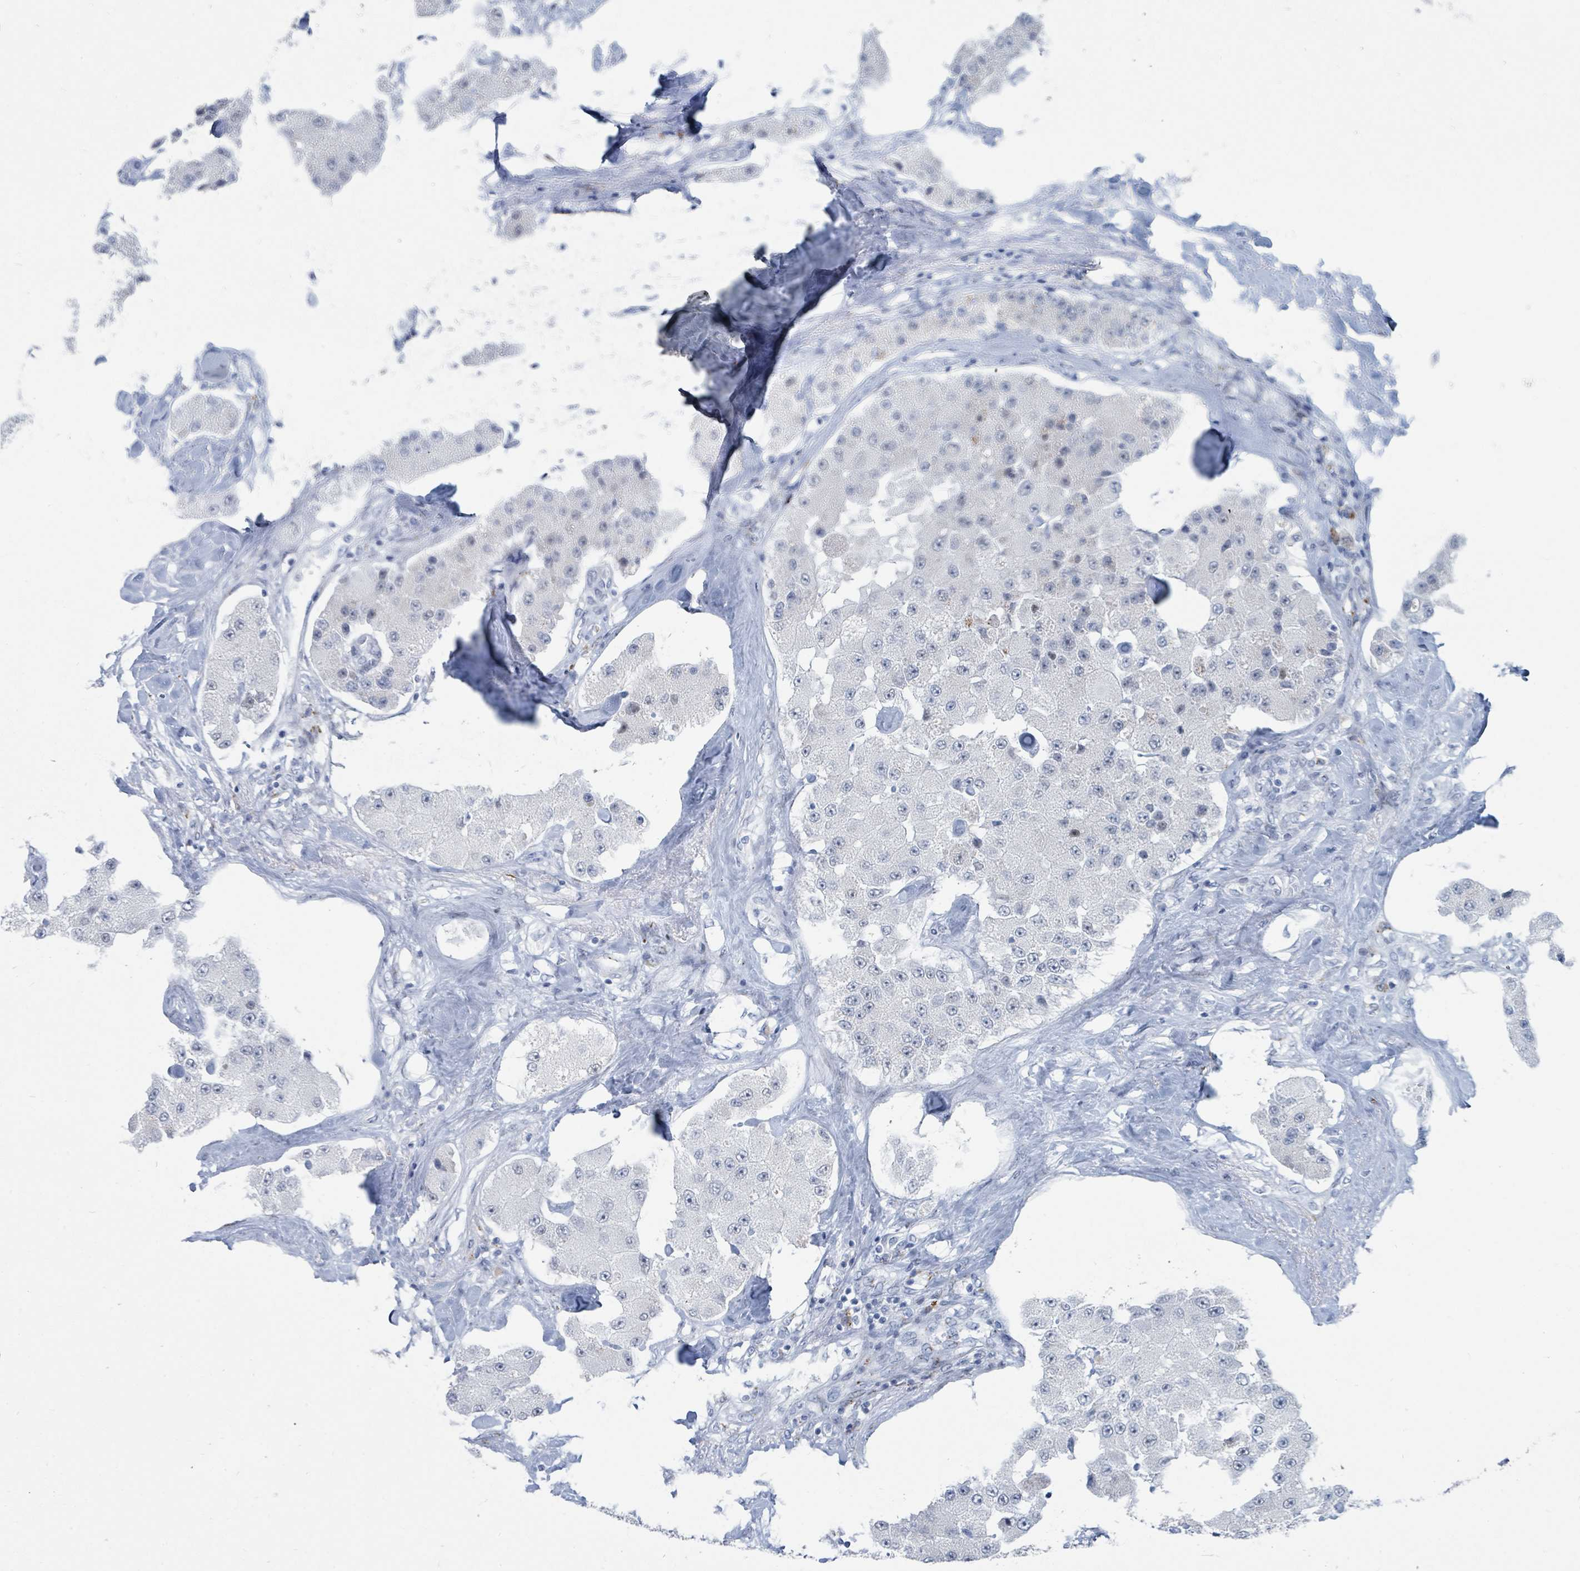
{"staining": {"intensity": "negative", "quantity": "none", "location": "none"}, "tissue": "carcinoid", "cell_type": "Tumor cells", "image_type": "cancer", "snomed": [{"axis": "morphology", "description": "Carcinoid, malignant, NOS"}, {"axis": "topography", "description": "Pancreas"}], "caption": "IHC of human malignant carcinoid exhibits no expression in tumor cells.", "gene": "DCAF5", "patient": {"sex": "male", "age": 41}}